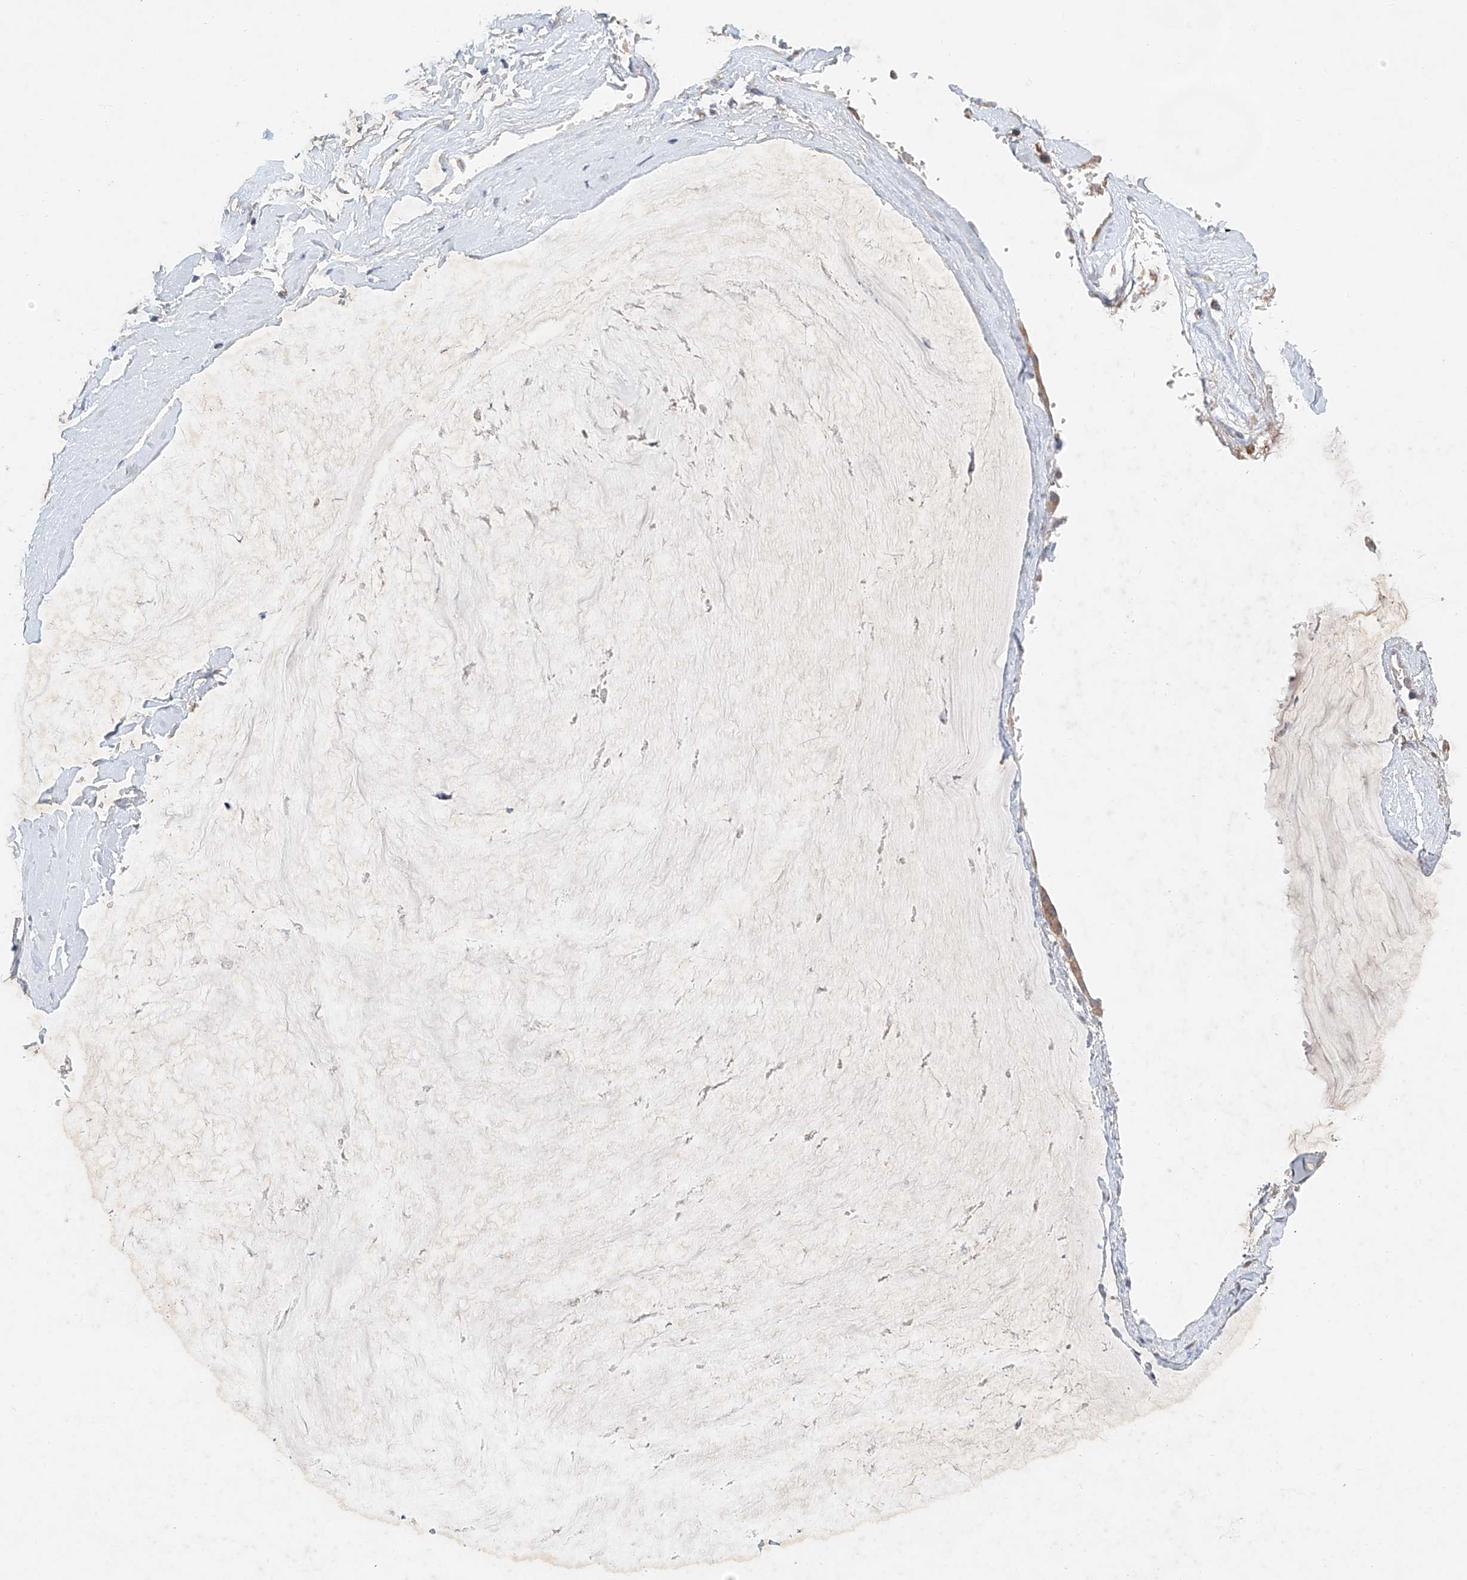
{"staining": {"intensity": "moderate", "quantity": ">75%", "location": "cytoplasmic/membranous"}, "tissue": "ovarian cancer", "cell_type": "Tumor cells", "image_type": "cancer", "snomed": [{"axis": "morphology", "description": "Cystadenocarcinoma, mucinous, NOS"}, {"axis": "topography", "description": "Ovary"}], "caption": "A photomicrograph of human ovarian mucinous cystadenocarcinoma stained for a protein shows moderate cytoplasmic/membranous brown staining in tumor cells. (DAB (3,3'-diaminobenzidine) = brown stain, brightfield microscopy at high magnification).", "gene": "CARMIL1", "patient": {"sex": "female", "age": 39}}